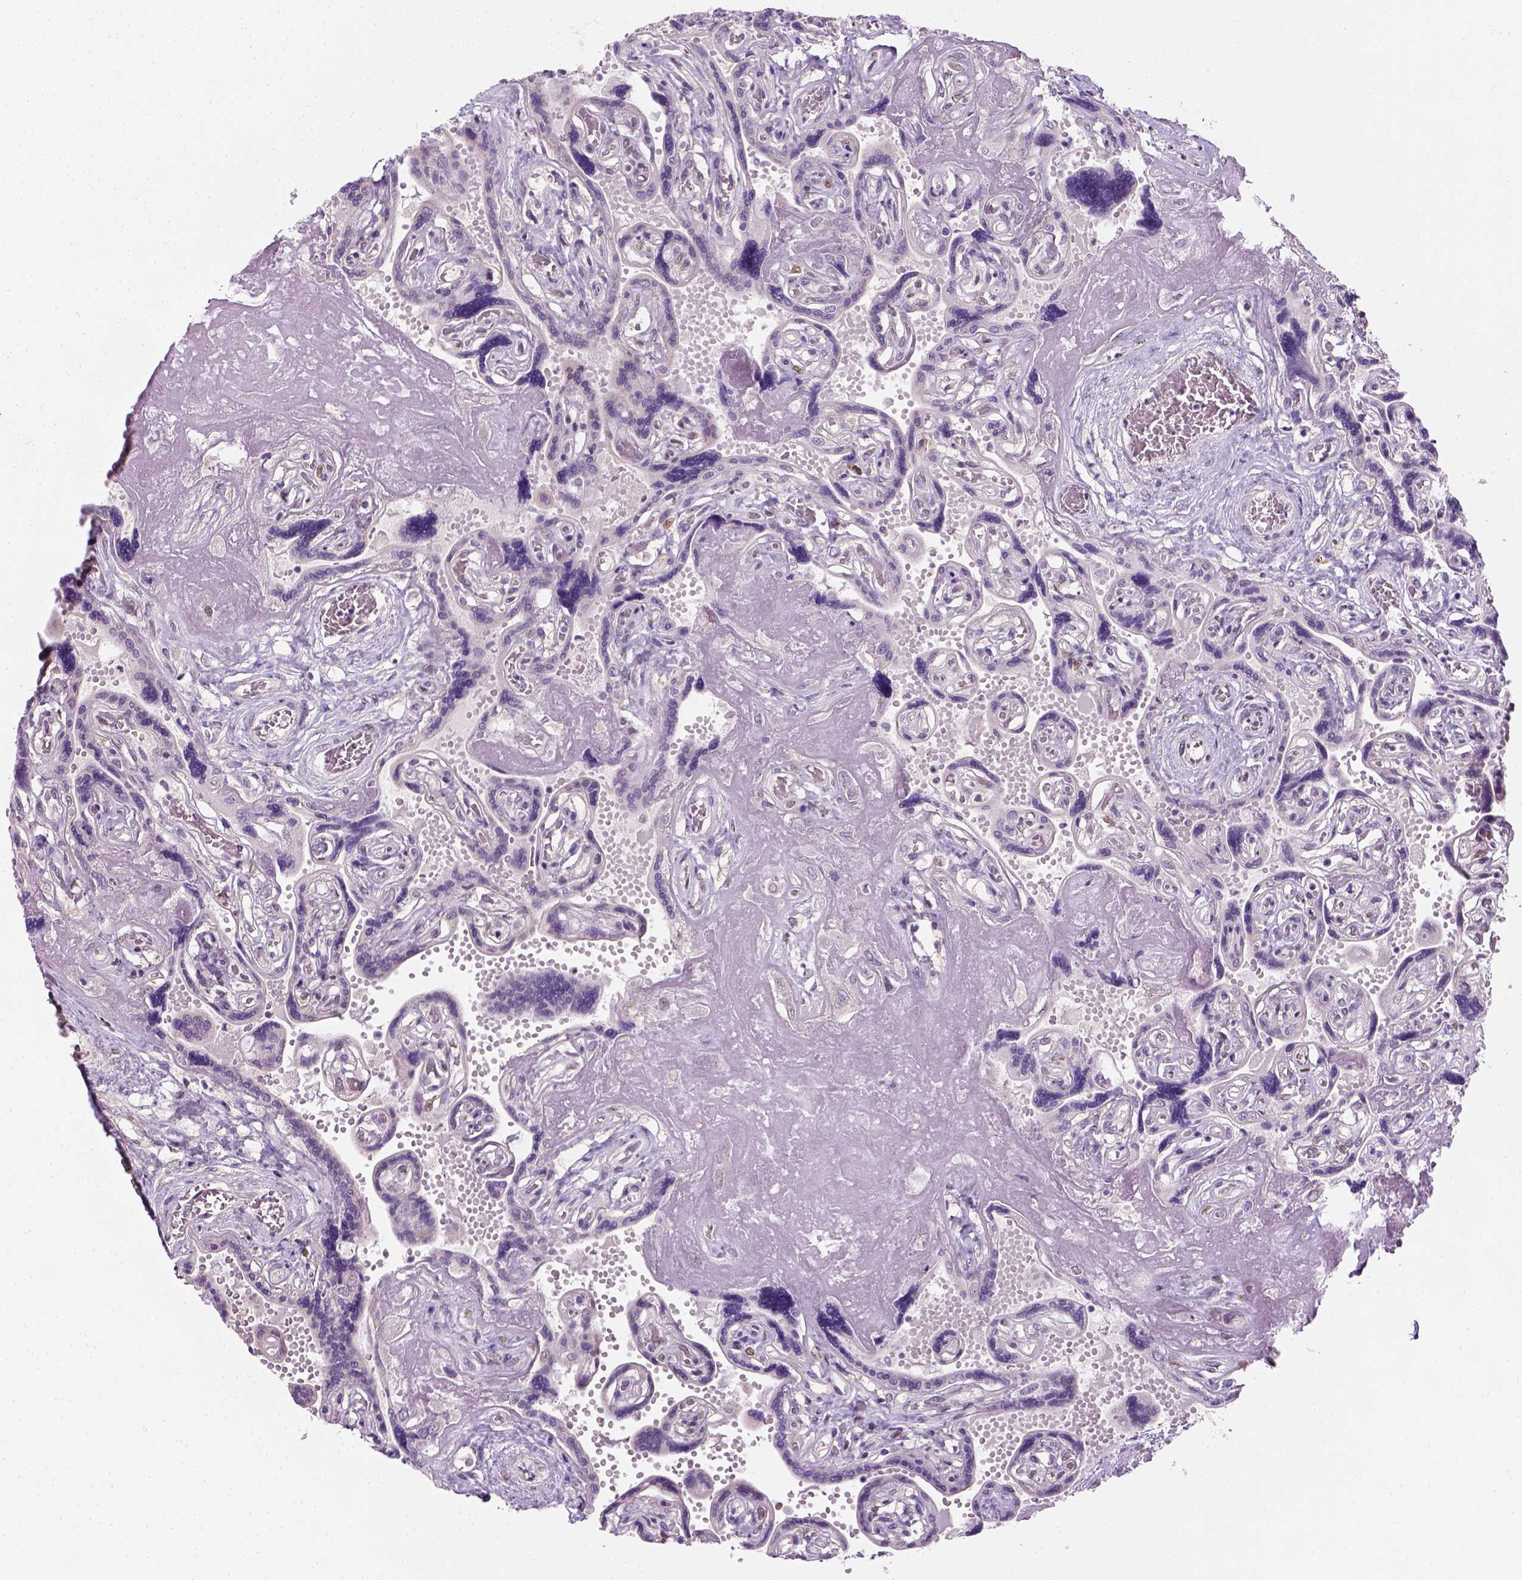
{"staining": {"intensity": "moderate", "quantity": ">75%", "location": "nuclear"}, "tissue": "placenta", "cell_type": "Decidual cells", "image_type": "normal", "snomed": [{"axis": "morphology", "description": "Normal tissue, NOS"}, {"axis": "topography", "description": "Placenta"}], "caption": "About >75% of decidual cells in unremarkable placenta display moderate nuclear protein expression as visualized by brown immunohistochemical staining.", "gene": "C1orf112", "patient": {"sex": "female", "age": 32}}